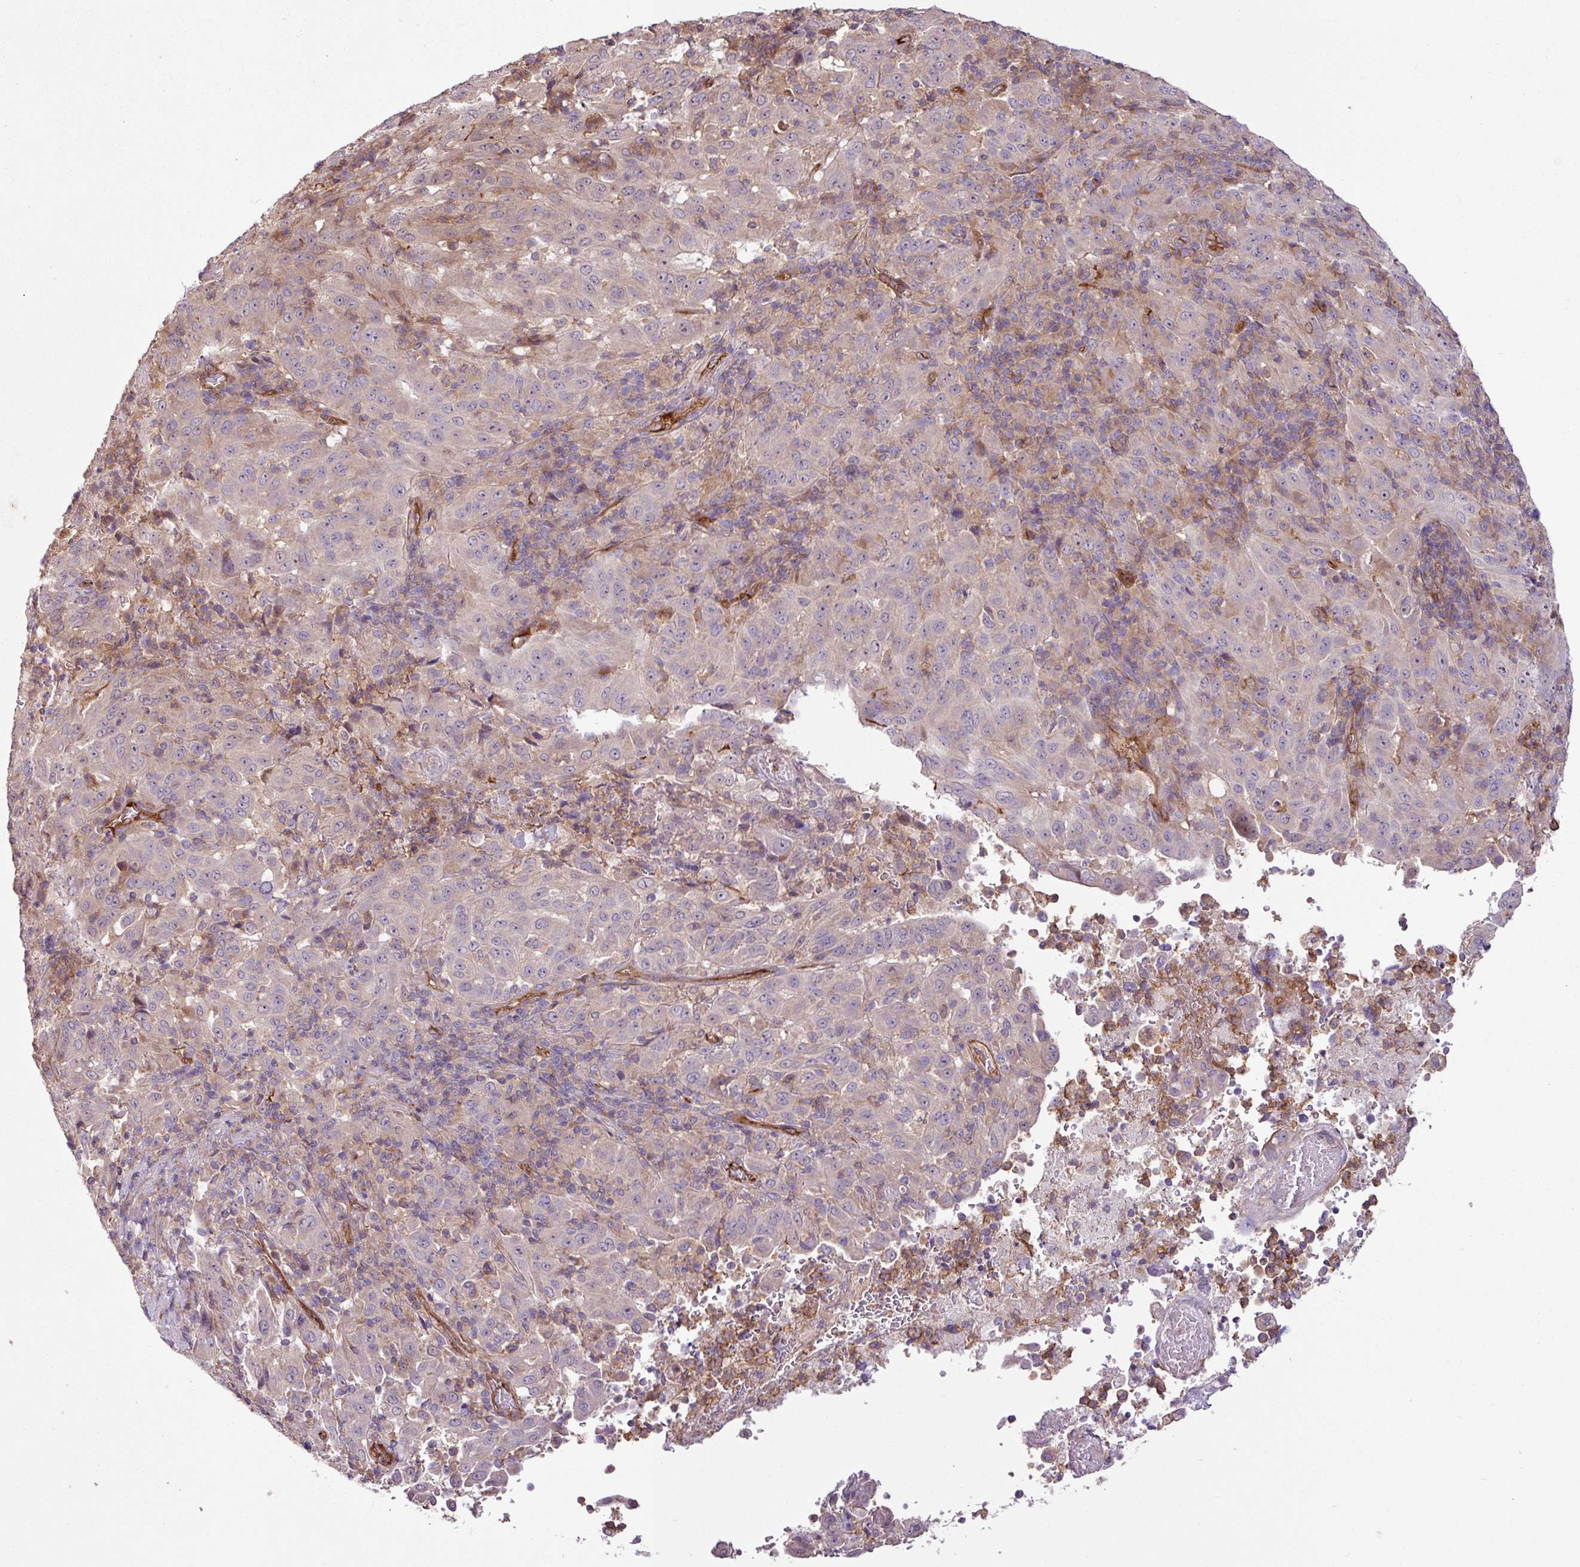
{"staining": {"intensity": "negative", "quantity": "none", "location": "none"}, "tissue": "pancreatic cancer", "cell_type": "Tumor cells", "image_type": "cancer", "snomed": [{"axis": "morphology", "description": "Adenocarcinoma, NOS"}, {"axis": "topography", "description": "Pancreas"}], "caption": "Protein analysis of pancreatic cancer shows no significant staining in tumor cells.", "gene": "ZNF106", "patient": {"sex": "male", "age": 63}}